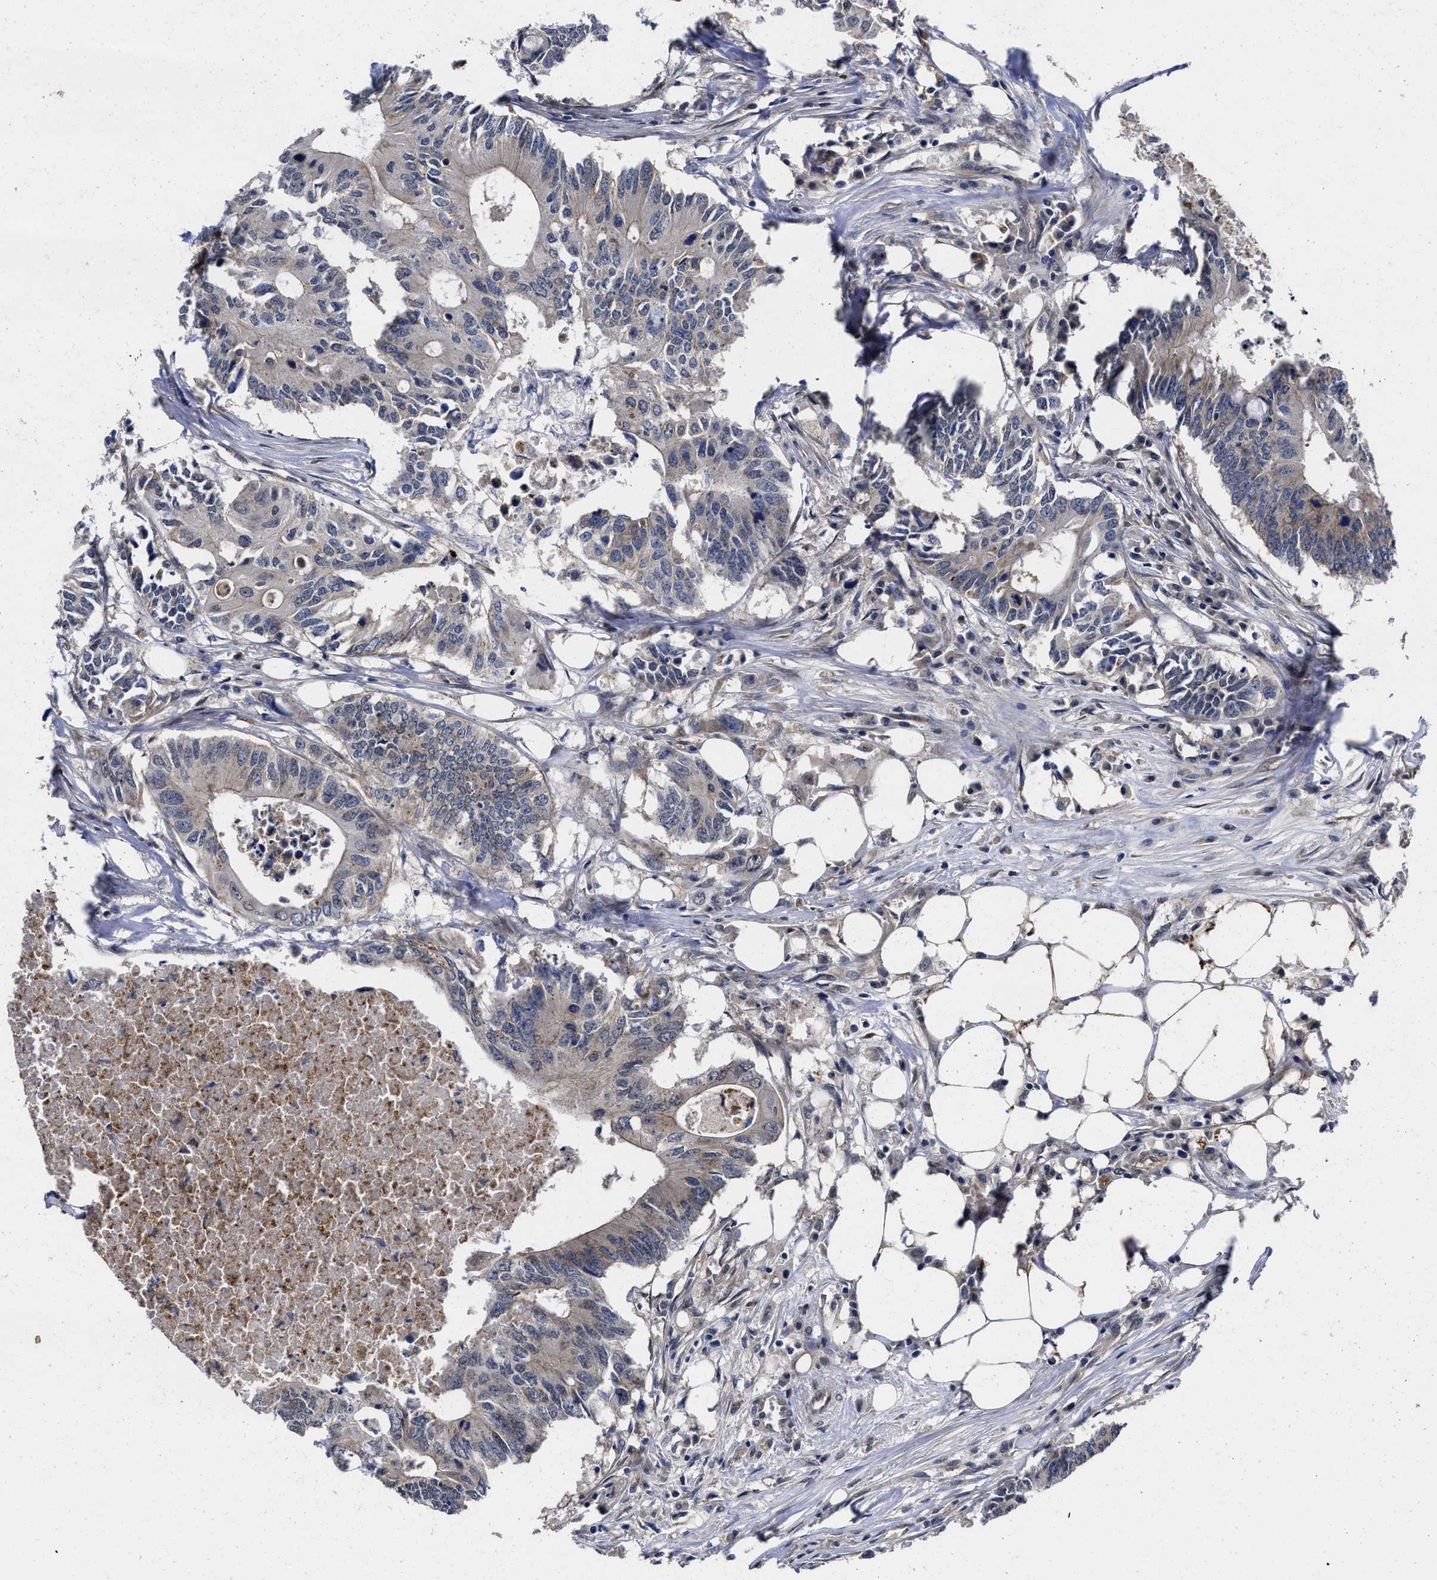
{"staining": {"intensity": "weak", "quantity": "<25%", "location": "cytoplasmic/membranous"}, "tissue": "colorectal cancer", "cell_type": "Tumor cells", "image_type": "cancer", "snomed": [{"axis": "morphology", "description": "Adenocarcinoma, NOS"}, {"axis": "topography", "description": "Colon"}], "caption": "A high-resolution photomicrograph shows immunohistochemistry staining of colorectal adenocarcinoma, which demonstrates no significant expression in tumor cells.", "gene": "PKD2", "patient": {"sex": "male", "age": 71}}